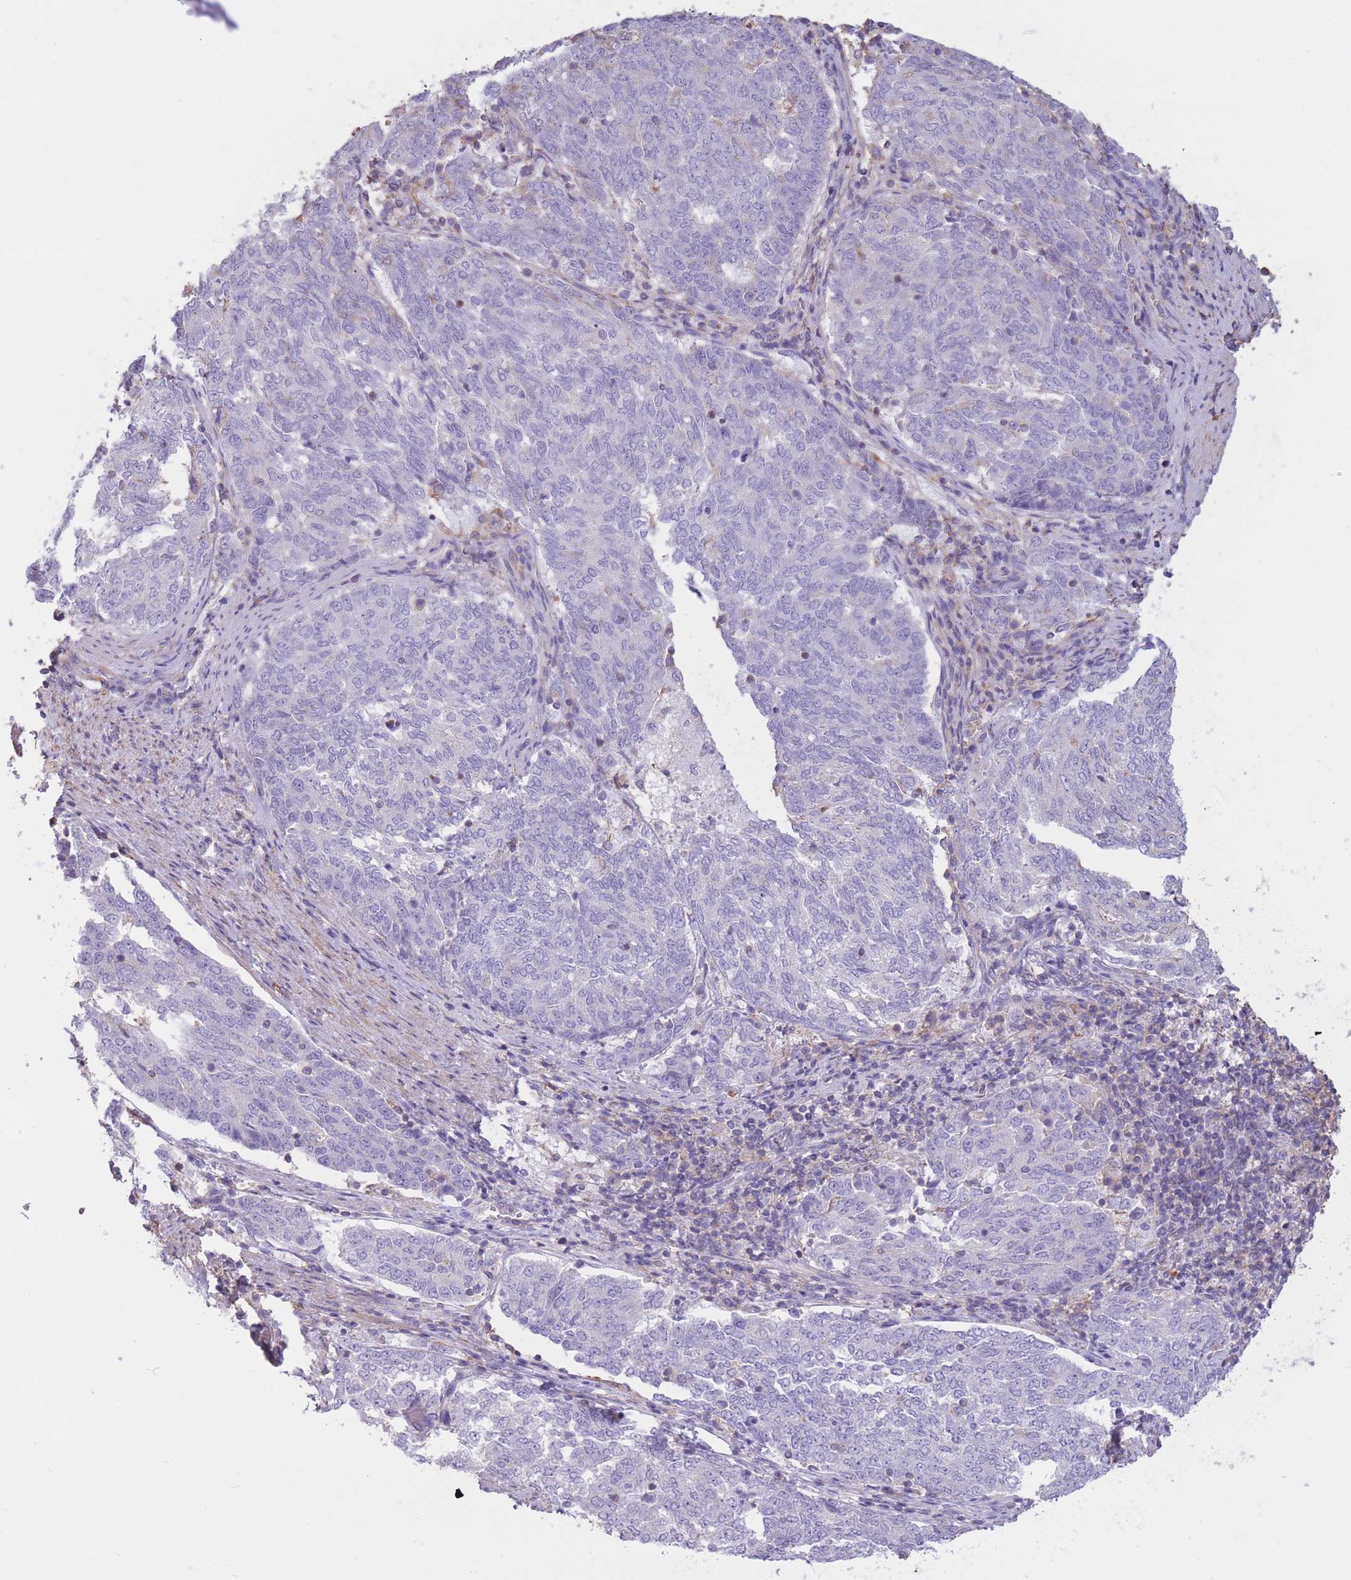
{"staining": {"intensity": "negative", "quantity": "none", "location": "none"}, "tissue": "endometrial cancer", "cell_type": "Tumor cells", "image_type": "cancer", "snomed": [{"axis": "morphology", "description": "Adenocarcinoma, NOS"}, {"axis": "topography", "description": "Endometrium"}], "caption": "Adenocarcinoma (endometrial) was stained to show a protein in brown. There is no significant positivity in tumor cells.", "gene": "PDHA1", "patient": {"sex": "female", "age": 80}}